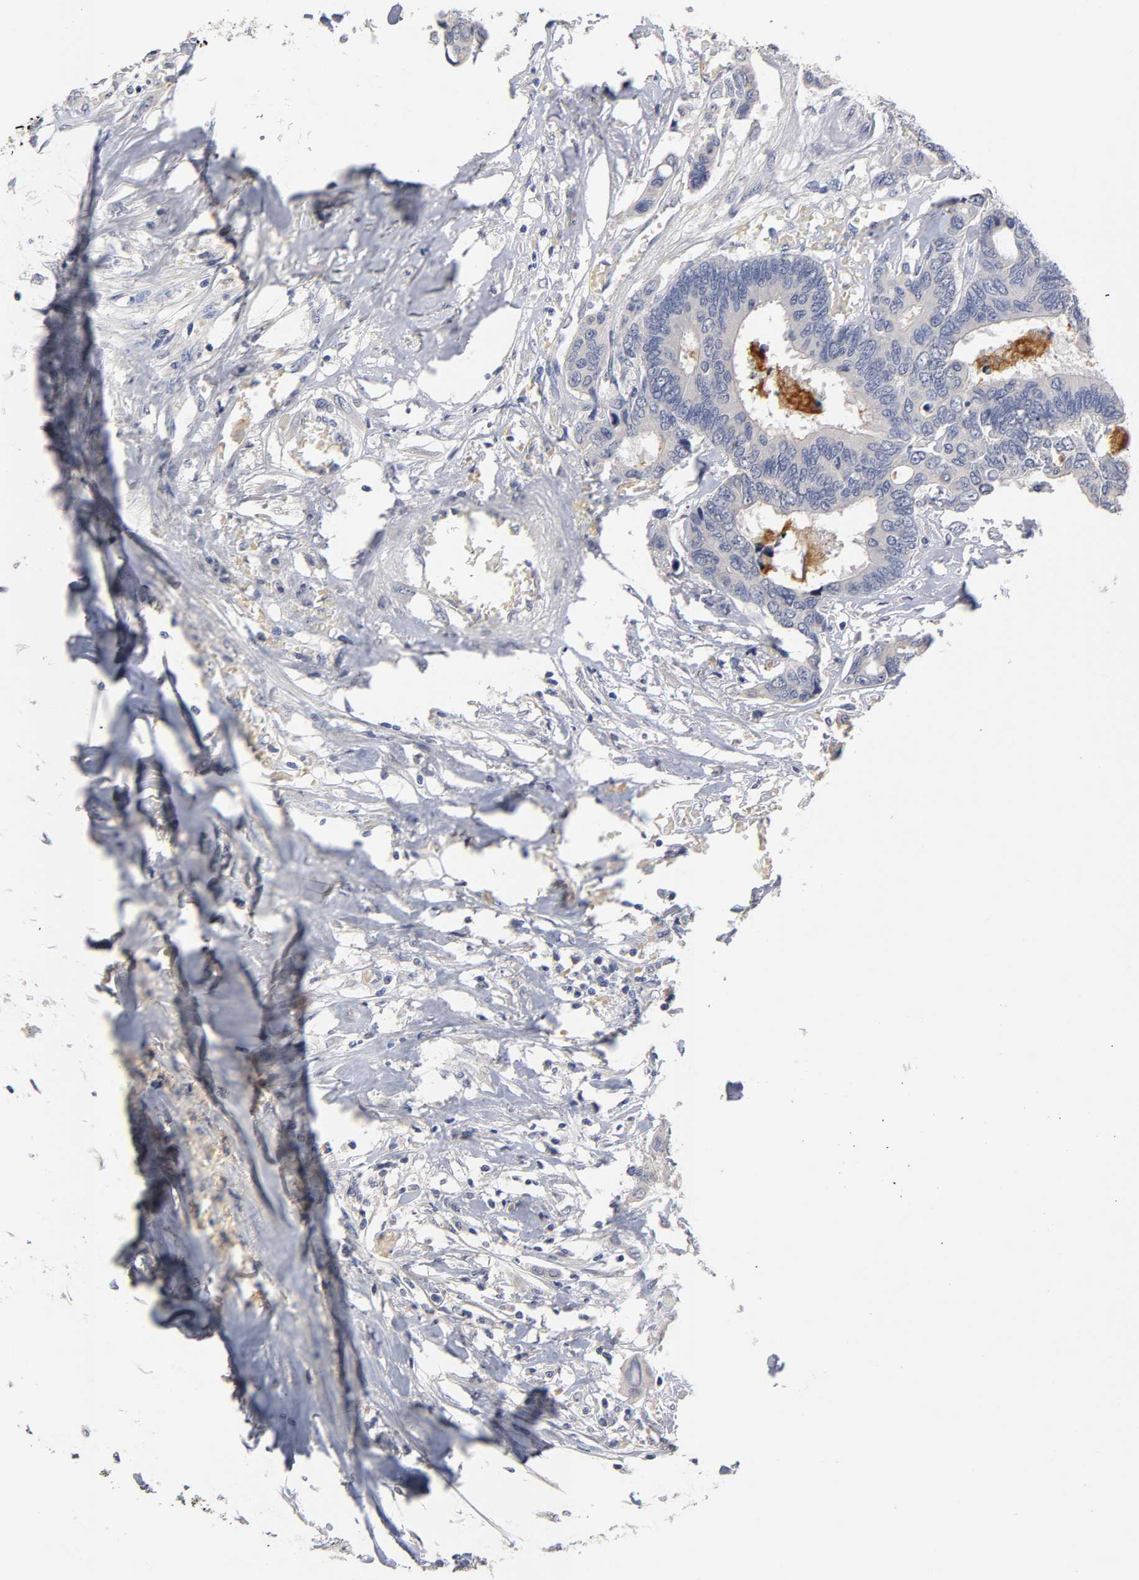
{"staining": {"intensity": "negative", "quantity": "none", "location": "none"}, "tissue": "colorectal cancer", "cell_type": "Tumor cells", "image_type": "cancer", "snomed": [{"axis": "morphology", "description": "Adenocarcinoma, NOS"}, {"axis": "topography", "description": "Rectum"}], "caption": "The immunohistochemistry micrograph has no significant staining in tumor cells of adenocarcinoma (colorectal) tissue.", "gene": "OVOL1", "patient": {"sex": "male", "age": 55}}